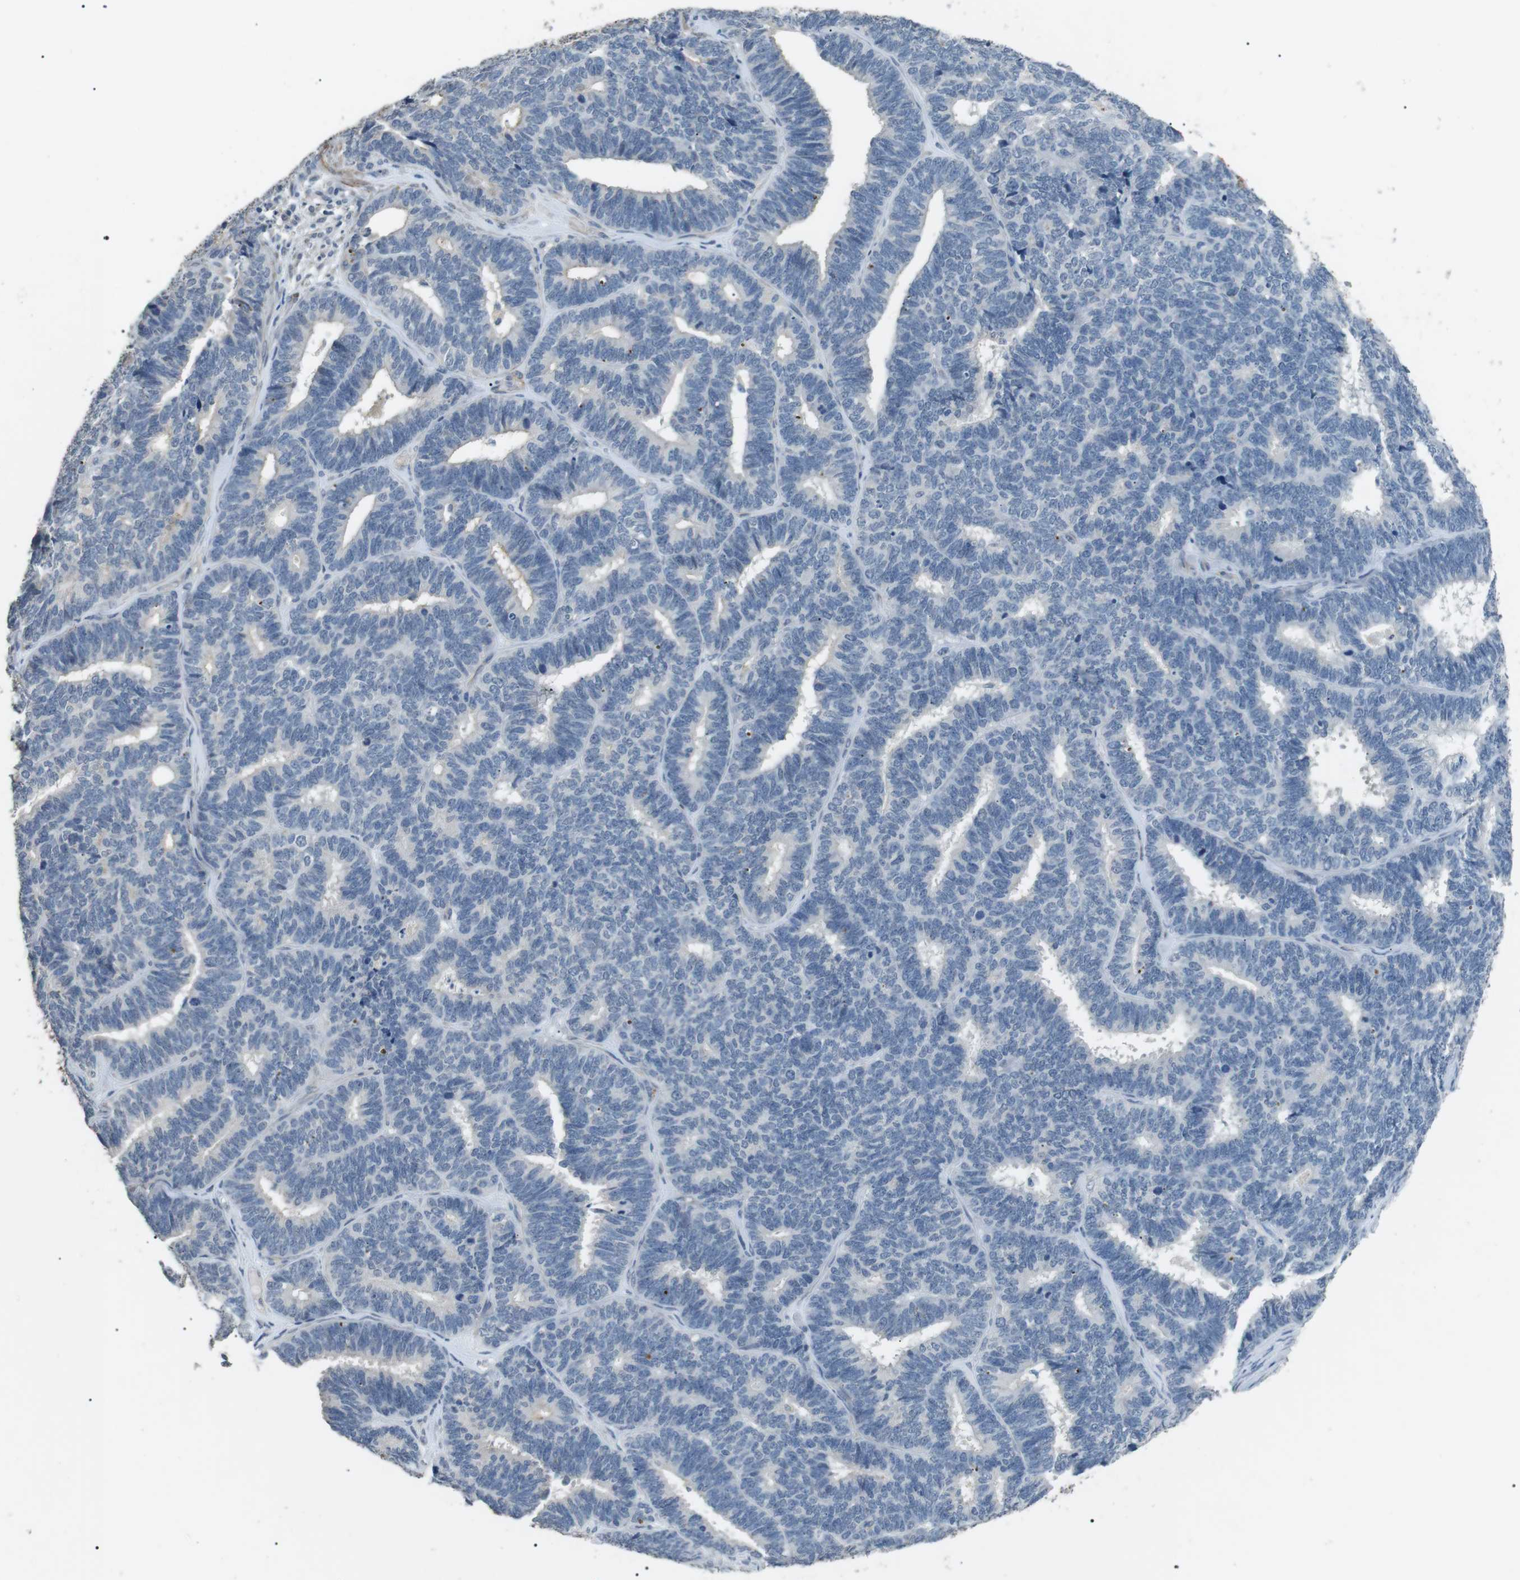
{"staining": {"intensity": "negative", "quantity": "none", "location": "none"}, "tissue": "endometrial cancer", "cell_type": "Tumor cells", "image_type": "cancer", "snomed": [{"axis": "morphology", "description": "Adenocarcinoma, NOS"}, {"axis": "topography", "description": "Endometrium"}], "caption": "High power microscopy histopathology image of an immunohistochemistry photomicrograph of endometrial cancer (adenocarcinoma), revealing no significant expression in tumor cells.", "gene": "GZMM", "patient": {"sex": "female", "age": 70}}